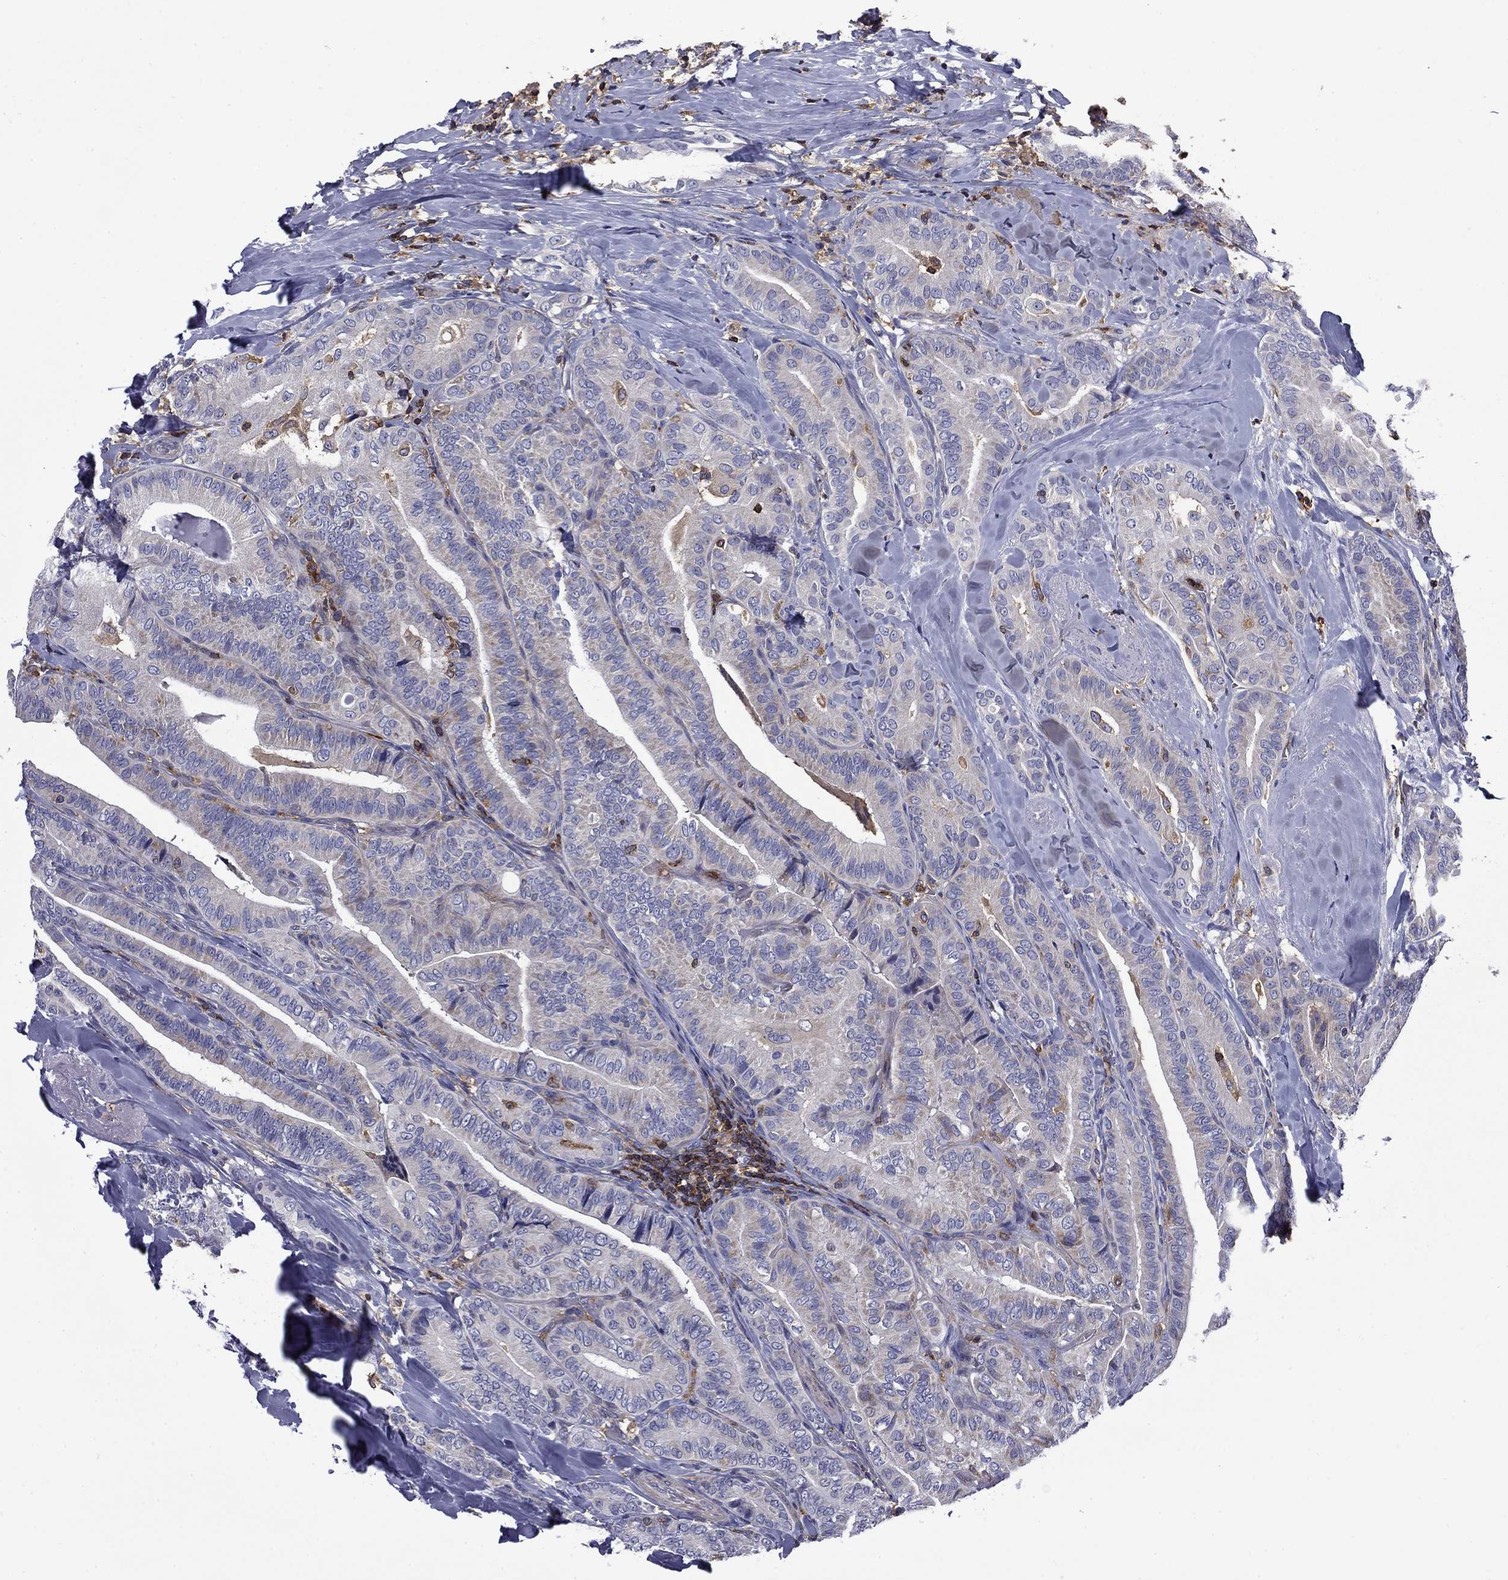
{"staining": {"intensity": "weak", "quantity": "<25%", "location": "cytoplasmic/membranous"}, "tissue": "thyroid cancer", "cell_type": "Tumor cells", "image_type": "cancer", "snomed": [{"axis": "morphology", "description": "Papillary adenocarcinoma, NOS"}, {"axis": "topography", "description": "Thyroid gland"}], "caption": "Photomicrograph shows no significant protein expression in tumor cells of thyroid papillary adenocarcinoma.", "gene": "ARHGAP45", "patient": {"sex": "male", "age": 61}}